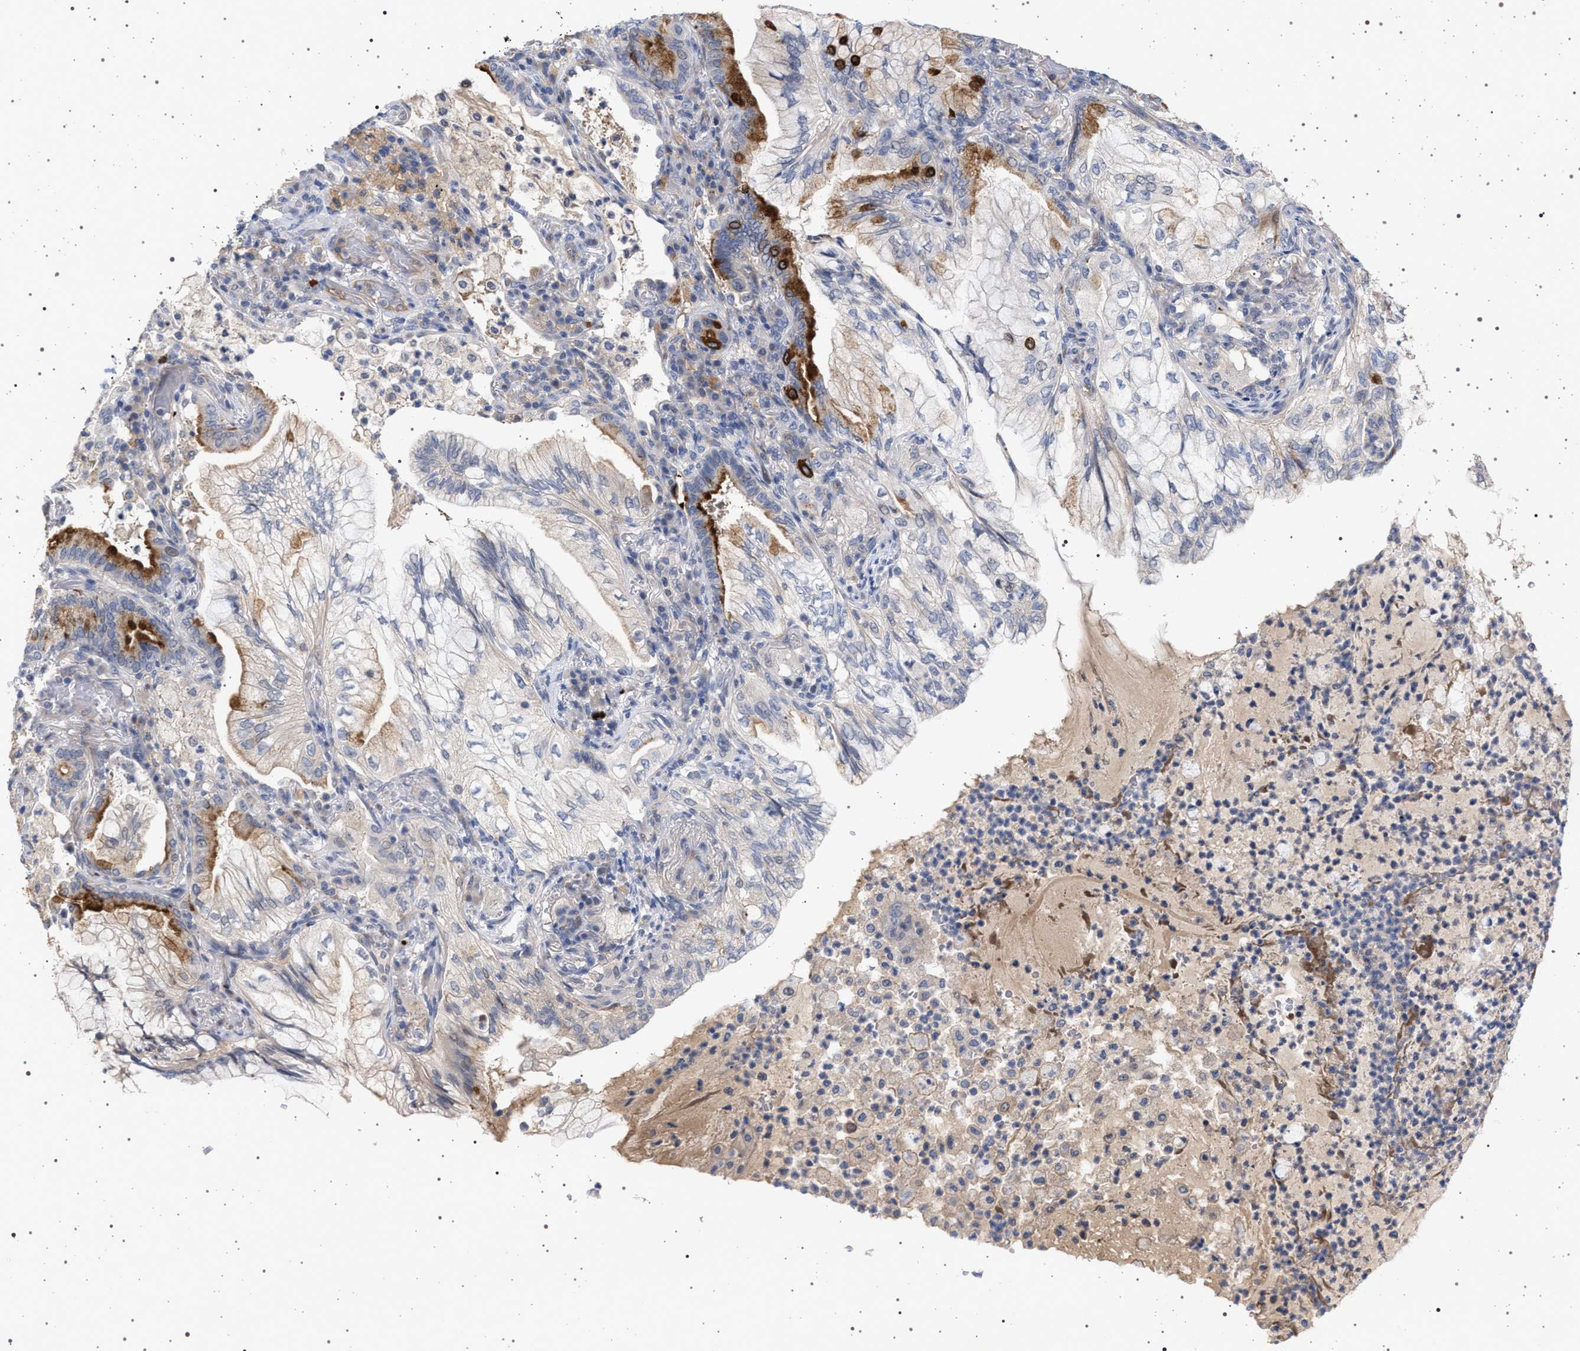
{"staining": {"intensity": "moderate", "quantity": "<25%", "location": "cytoplasmic/membranous"}, "tissue": "lung cancer", "cell_type": "Tumor cells", "image_type": "cancer", "snomed": [{"axis": "morphology", "description": "Adenocarcinoma, NOS"}, {"axis": "topography", "description": "Lung"}], "caption": "Protein positivity by immunohistochemistry (IHC) exhibits moderate cytoplasmic/membranous expression in about <25% of tumor cells in lung cancer (adenocarcinoma).", "gene": "RBM48", "patient": {"sex": "female", "age": 70}}